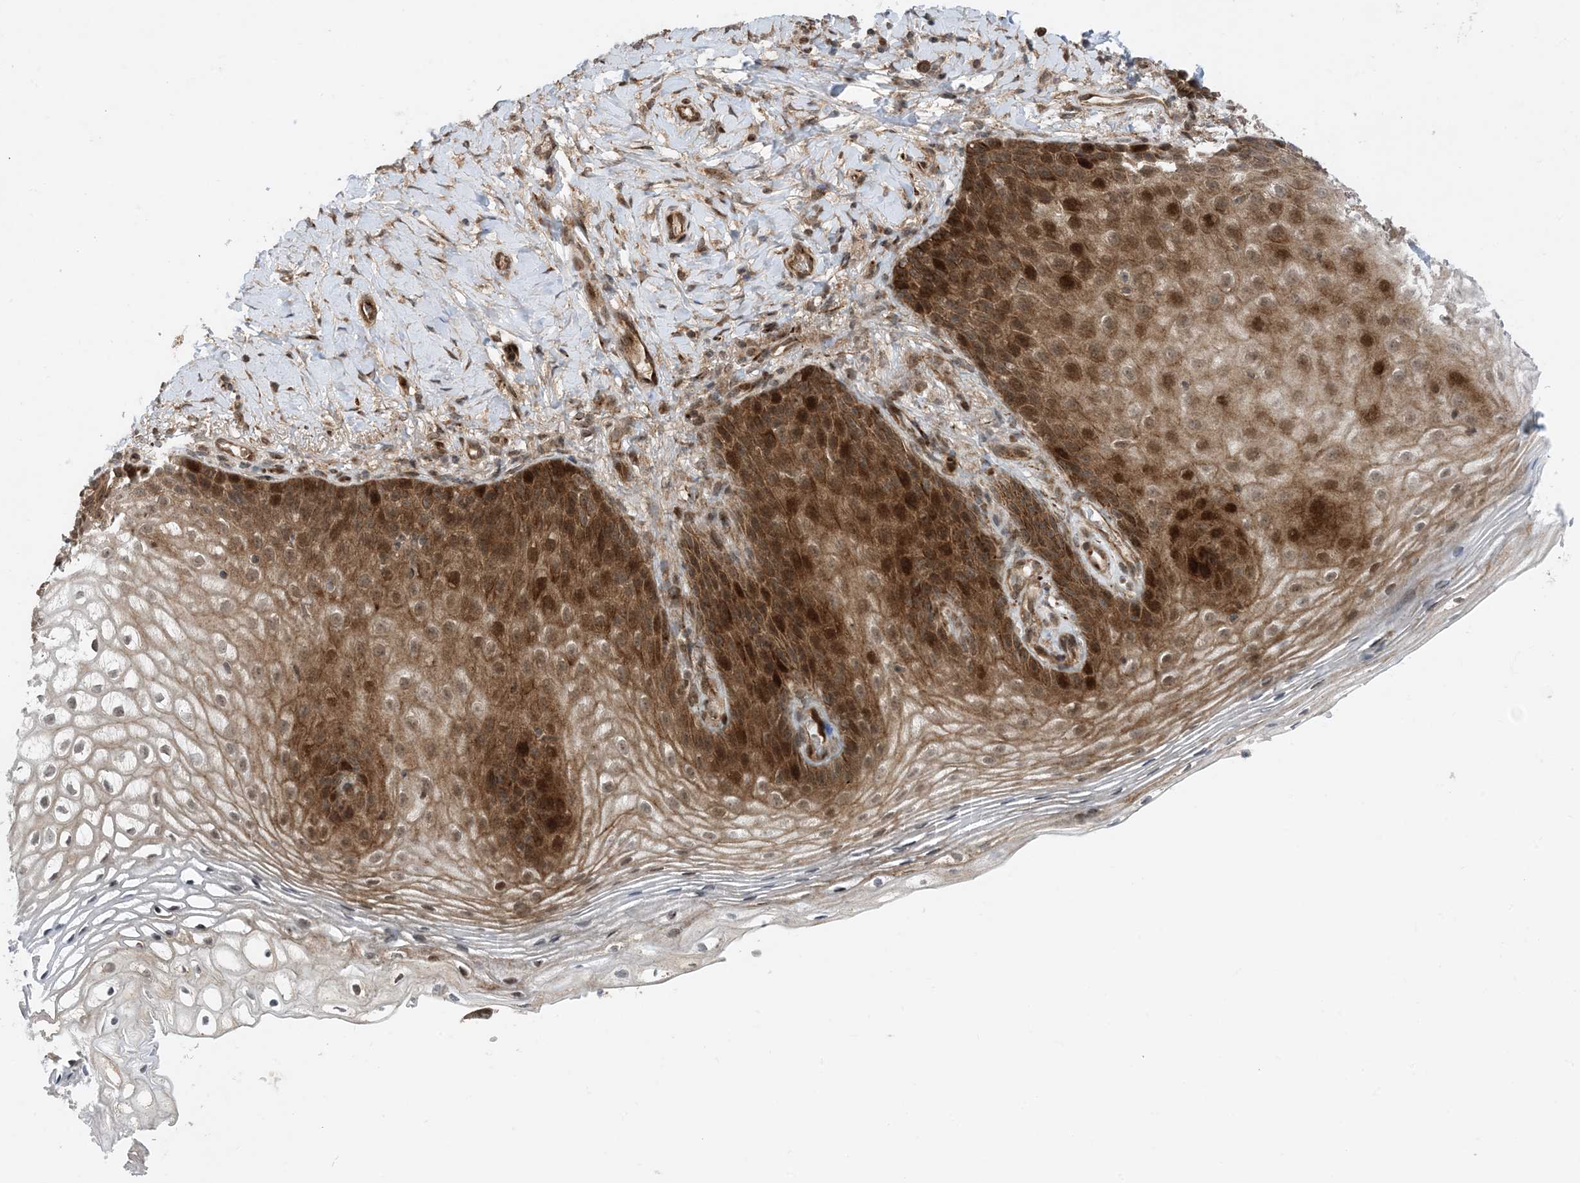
{"staining": {"intensity": "strong", "quantity": "25%-75%", "location": "cytoplasmic/membranous,nuclear"}, "tissue": "vagina", "cell_type": "Squamous epithelial cells", "image_type": "normal", "snomed": [{"axis": "morphology", "description": "Normal tissue, NOS"}, {"axis": "topography", "description": "Vagina"}], "caption": "Approximately 25%-75% of squamous epithelial cells in normal vagina show strong cytoplasmic/membranous,nuclear protein expression as visualized by brown immunohistochemical staining.", "gene": "HEMK1", "patient": {"sex": "female", "age": 60}}